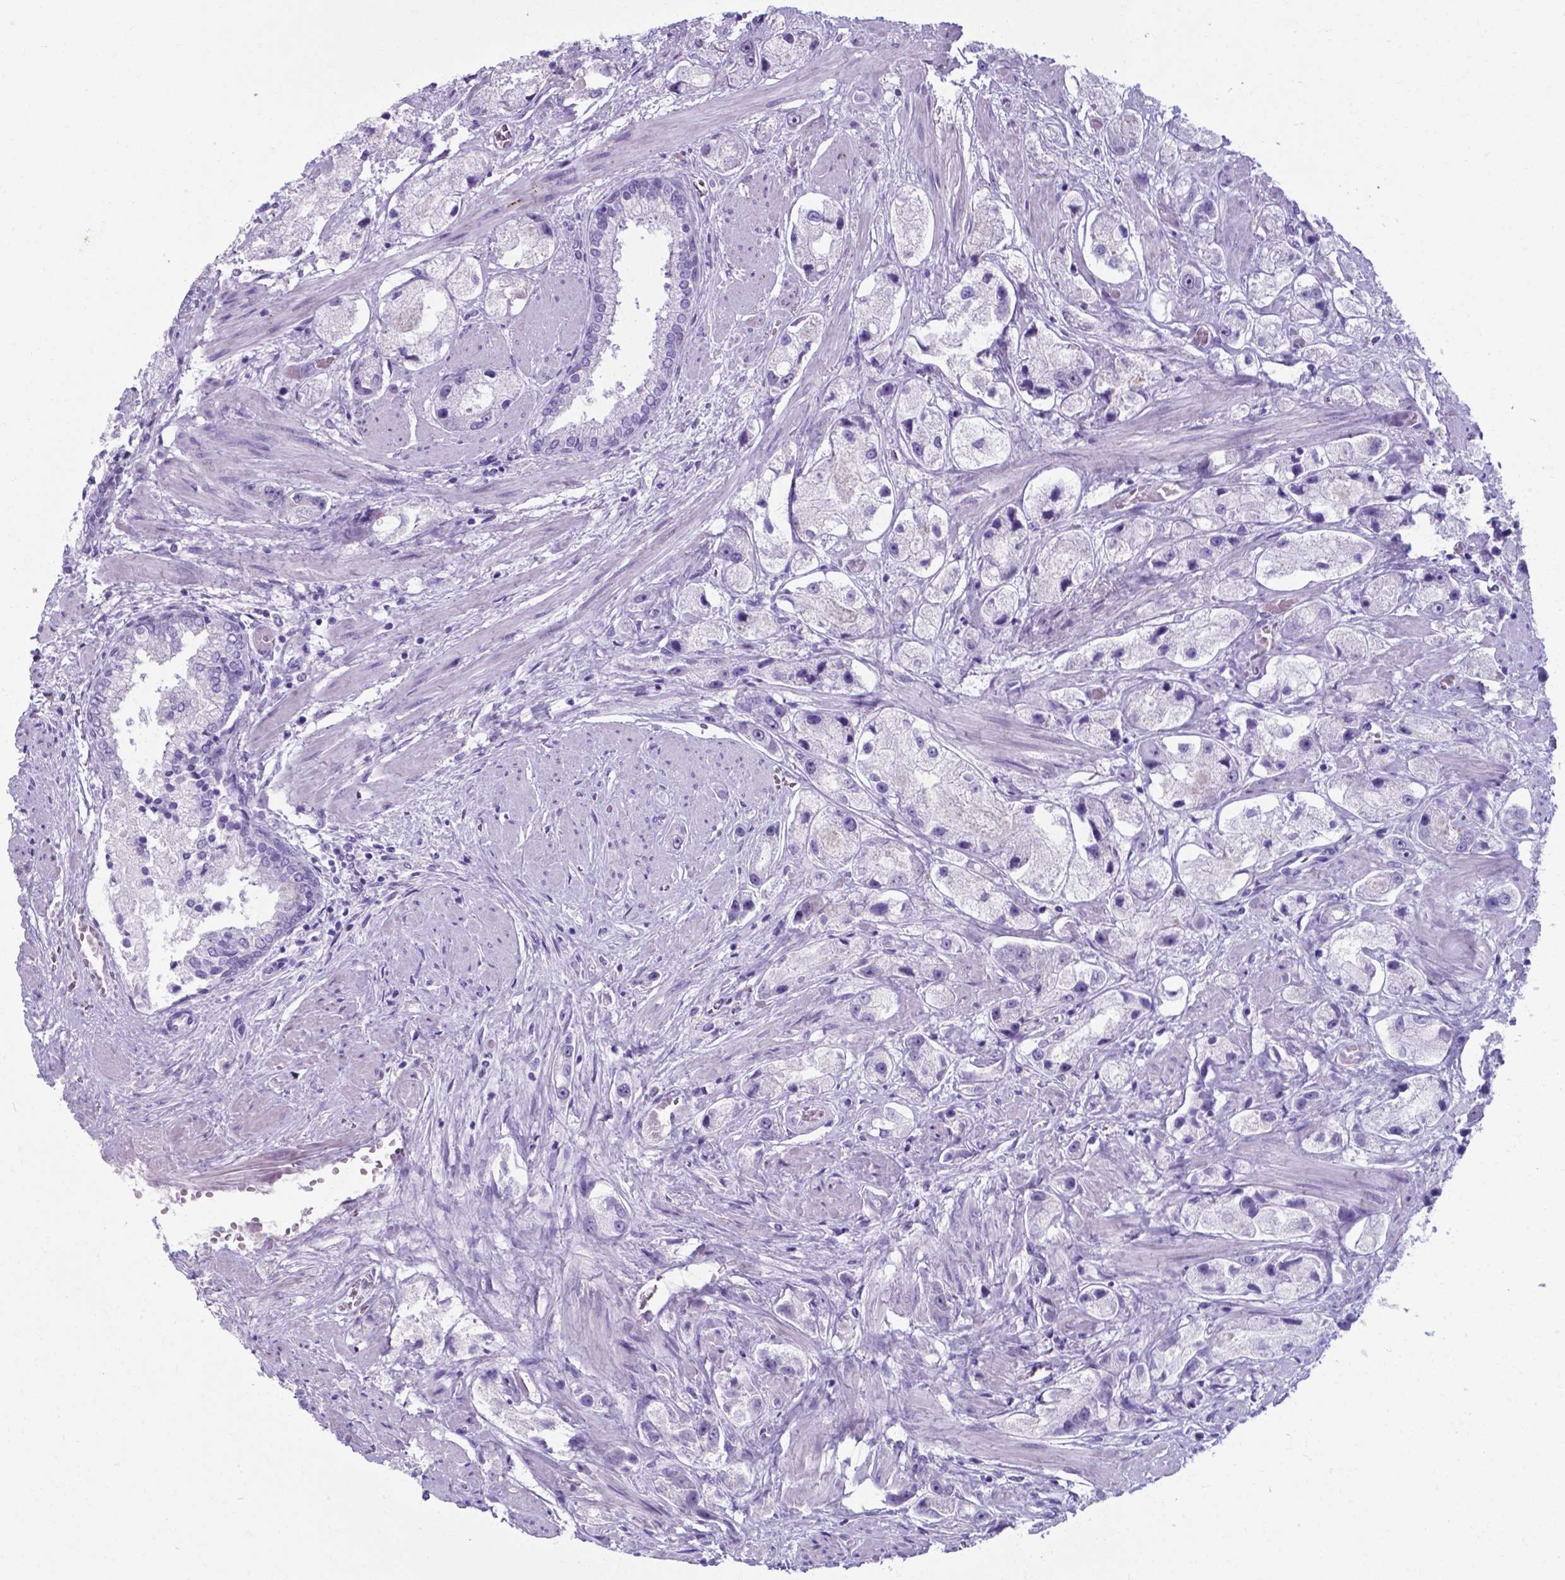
{"staining": {"intensity": "negative", "quantity": "none", "location": "none"}, "tissue": "prostate cancer", "cell_type": "Tumor cells", "image_type": "cancer", "snomed": [{"axis": "morphology", "description": "Adenocarcinoma, High grade"}, {"axis": "topography", "description": "Prostate"}], "caption": "High magnification brightfield microscopy of prostate cancer stained with DAB (3,3'-diaminobenzidine) (brown) and counterstained with hematoxylin (blue): tumor cells show no significant staining. (Immunohistochemistry (ihc), brightfield microscopy, high magnification).", "gene": "AP5B1", "patient": {"sex": "male", "age": 67}}